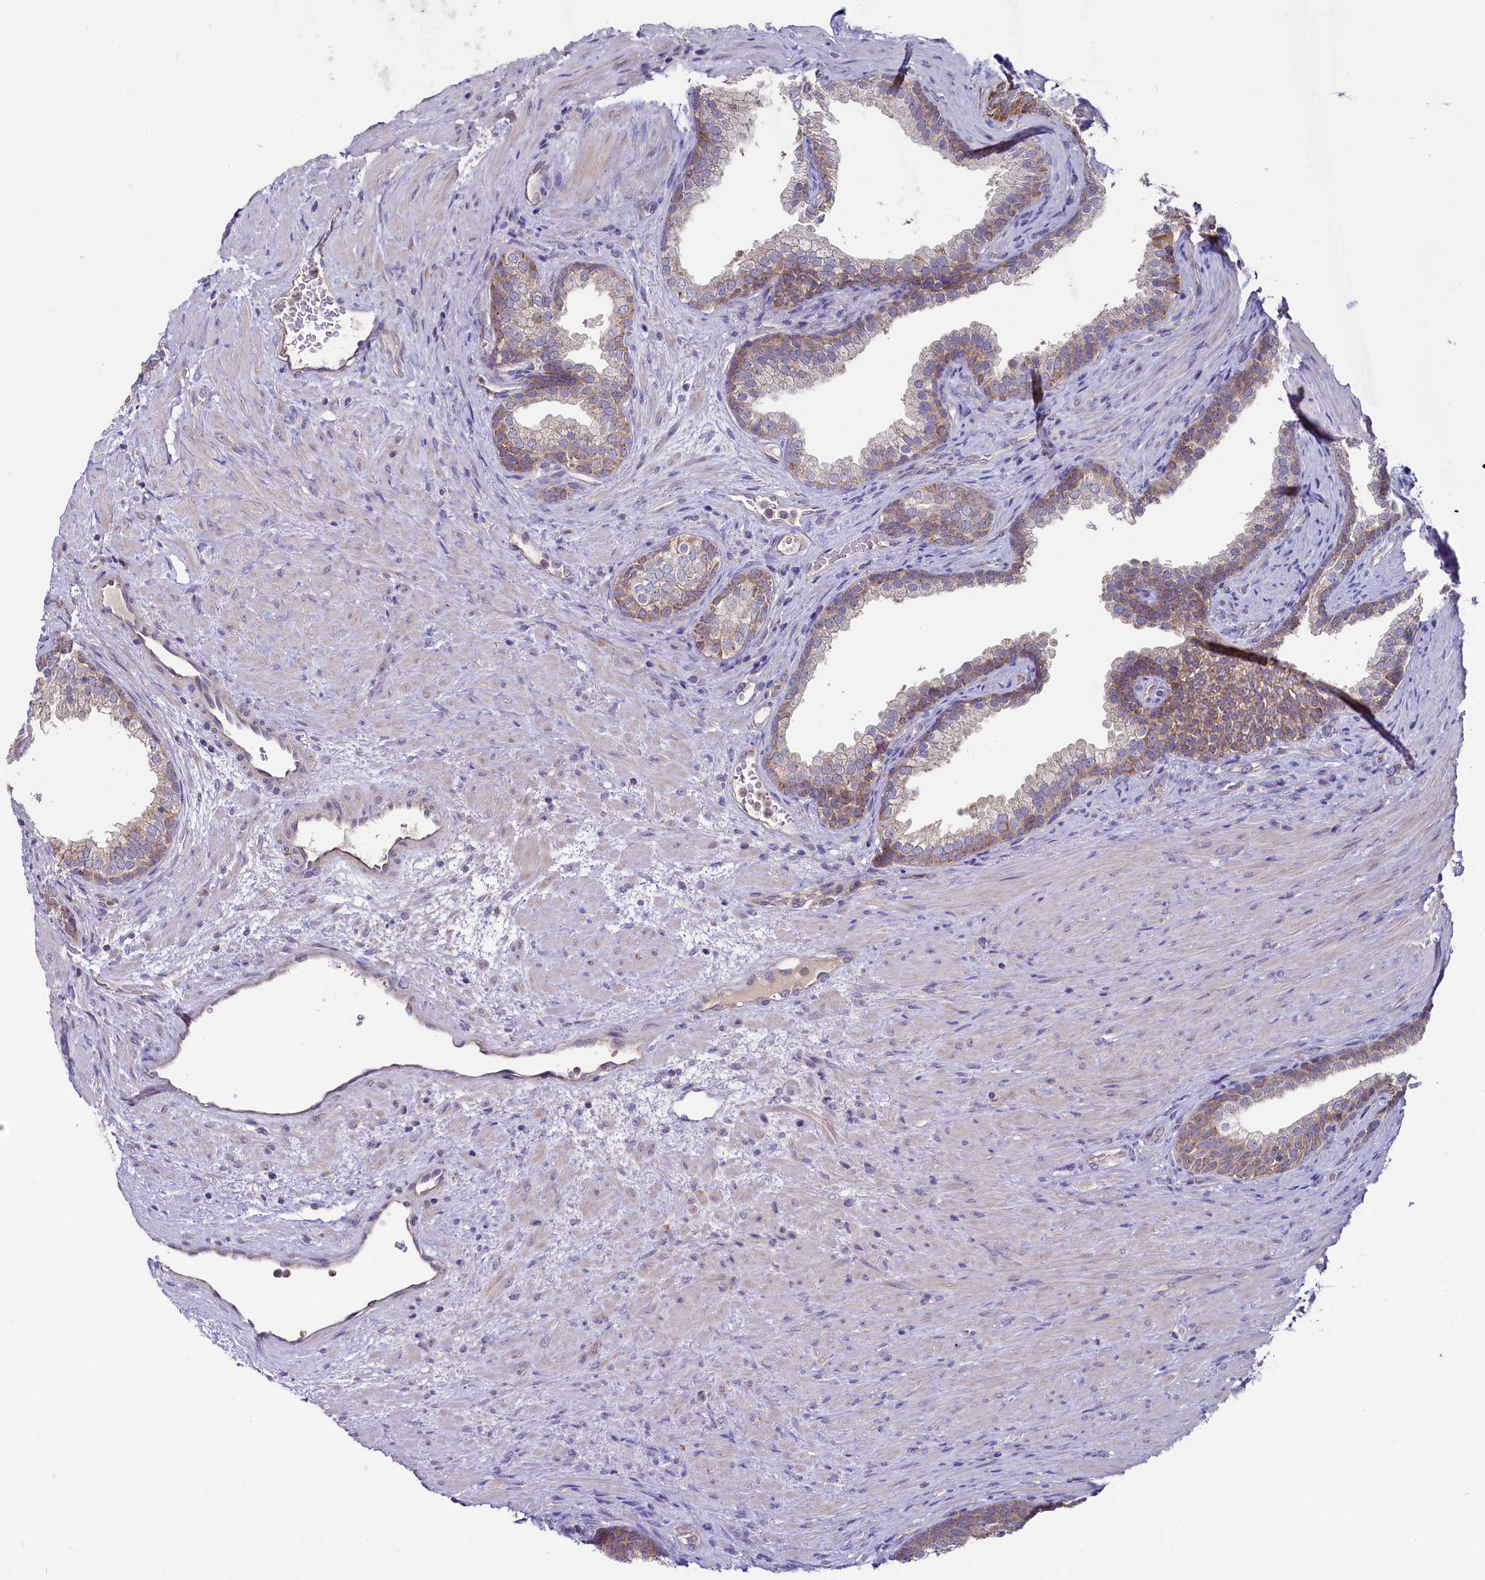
{"staining": {"intensity": "moderate", "quantity": "<25%", "location": "cytoplasmic/membranous"}, "tissue": "prostate", "cell_type": "Glandular cells", "image_type": "normal", "snomed": [{"axis": "morphology", "description": "Normal tissue, NOS"}, {"axis": "topography", "description": "Prostate"}], "caption": "This is a micrograph of immunohistochemistry staining of benign prostate, which shows moderate staining in the cytoplasmic/membranous of glandular cells.", "gene": "MRPL57", "patient": {"sex": "male", "age": 76}}